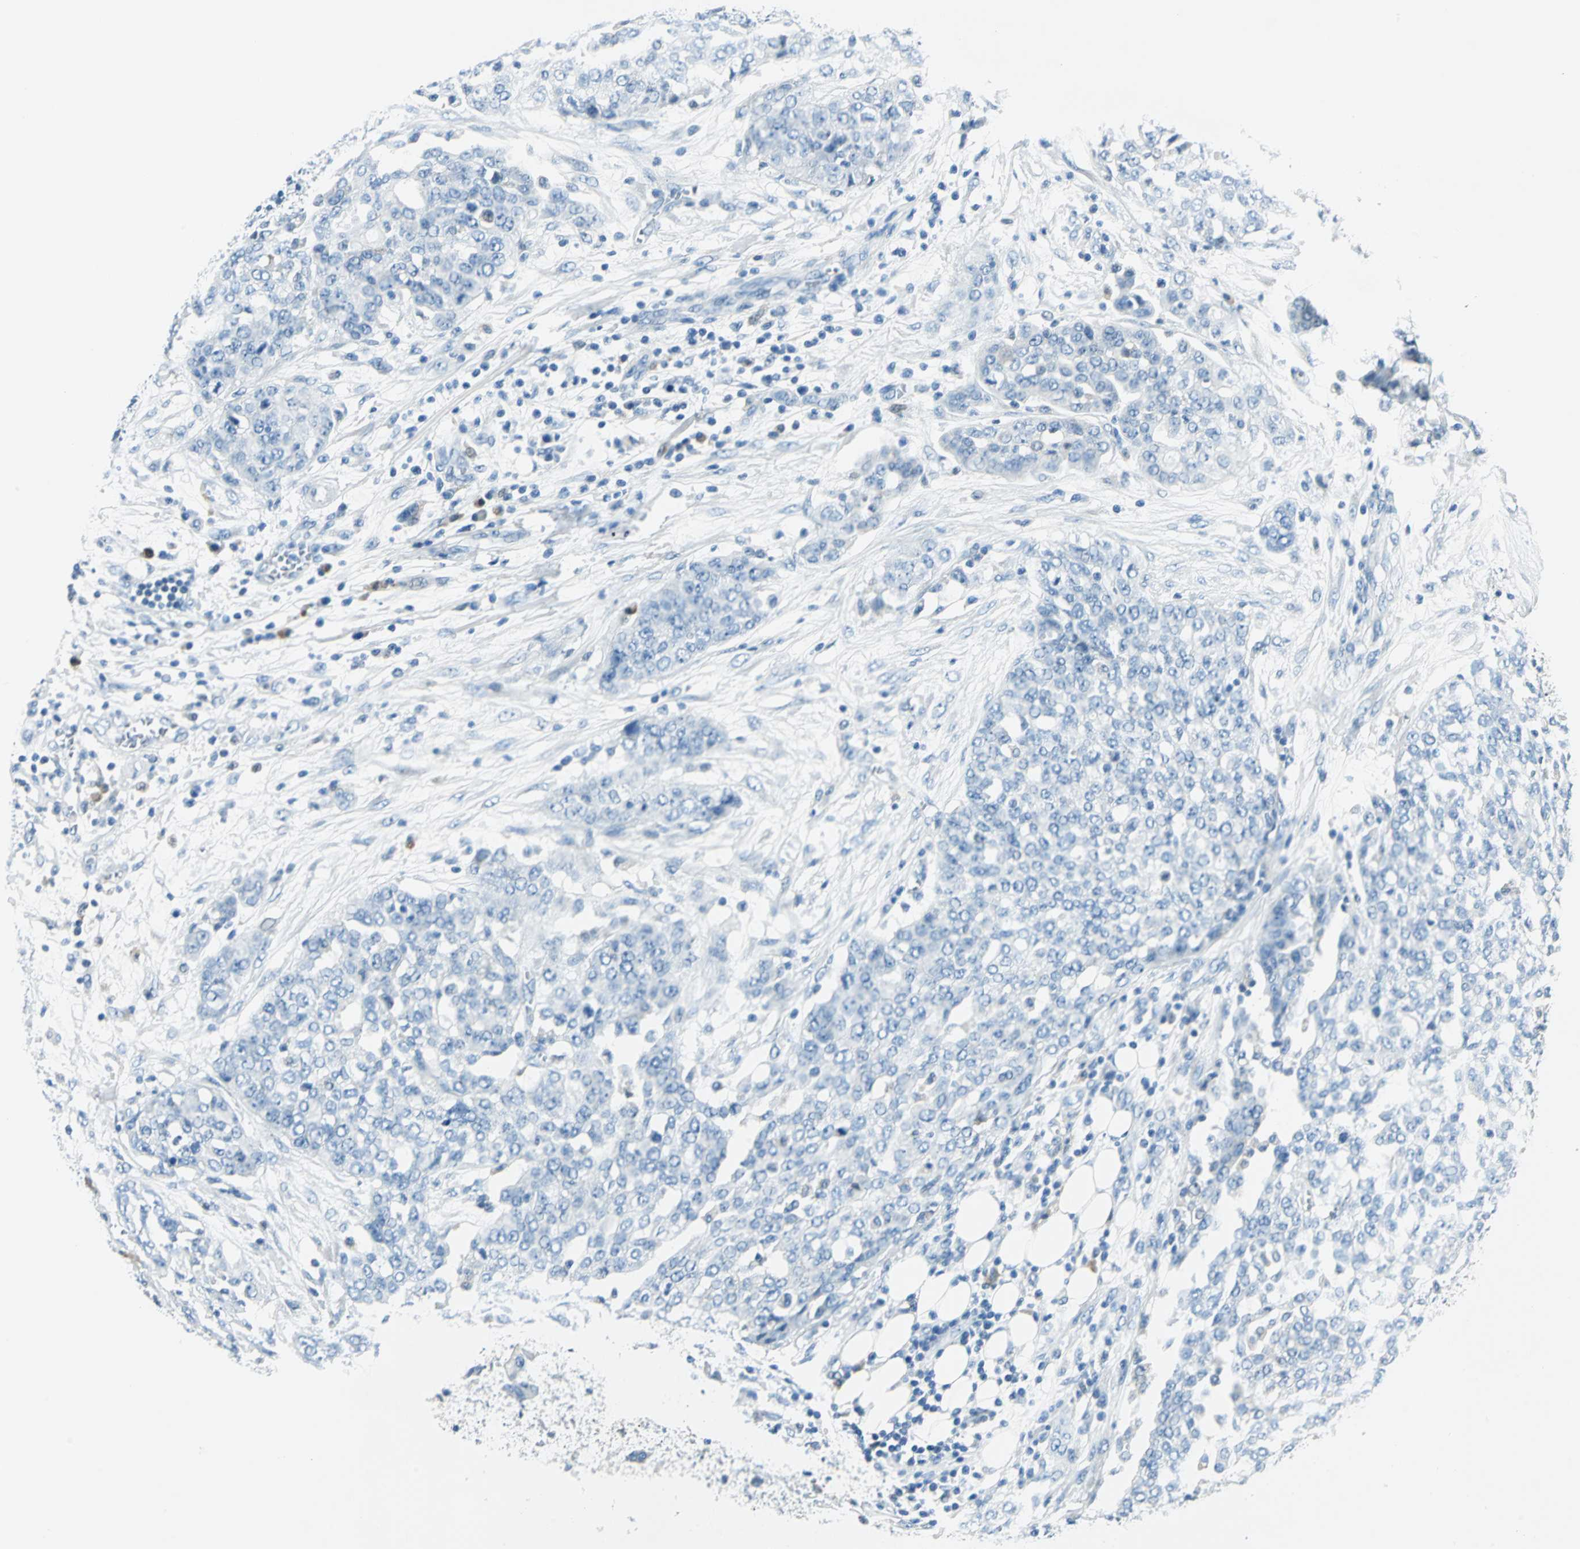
{"staining": {"intensity": "negative", "quantity": "none", "location": "none"}, "tissue": "ovarian cancer", "cell_type": "Tumor cells", "image_type": "cancer", "snomed": [{"axis": "morphology", "description": "Cystadenocarcinoma, serous, NOS"}, {"axis": "topography", "description": "Soft tissue"}, {"axis": "topography", "description": "Ovary"}], "caption": "Serous cystadenocarcinoma (ovarian) stained for a protein using immunohistochemistry displays no positivity tumor cells.", "gene": "AKR1A1", "patient": {"sex": "female", "age": 57}}